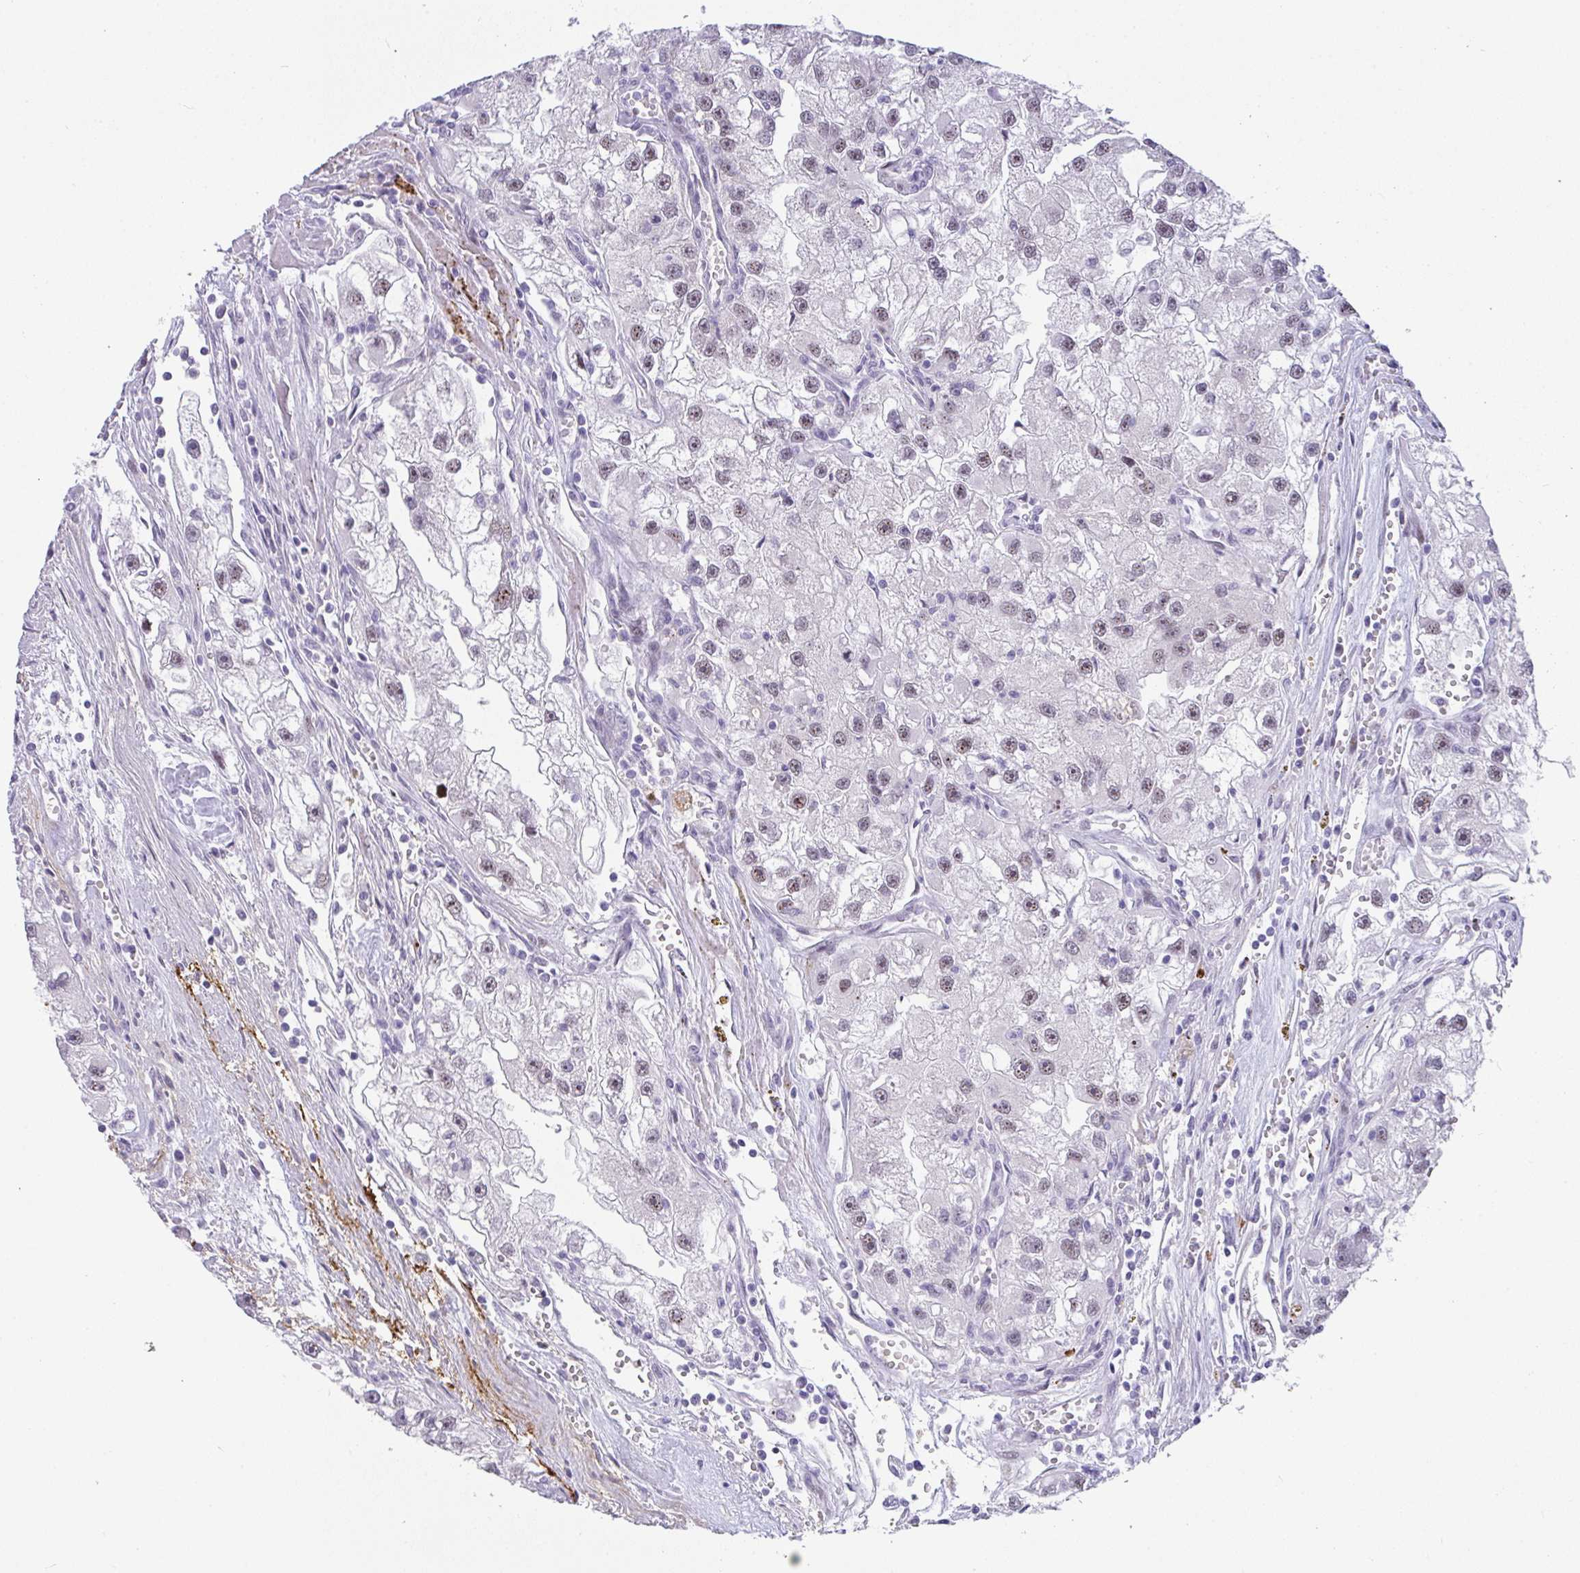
{"staining": {"intensity": "weak", "quantity": "25%-75%", "location": "nuclear"}, "tissue": "renal cancer", "cell_type": "Tumor cells", "image_type": "cancer", "snomed": [{"axis": "morphology", "description": "Adenocarcinoma, NOS"}, {"axis": "topography", "description": "Kidney"}], "caption": "DAB (3,3'-diaminobenzidine) immunohistochemical staining of human renal cancer displays weak nuclear protein staining in about 25%-75% of tumor cells.", "gene": "TNMD", "patient": {"sex": "male", "age": 63}}